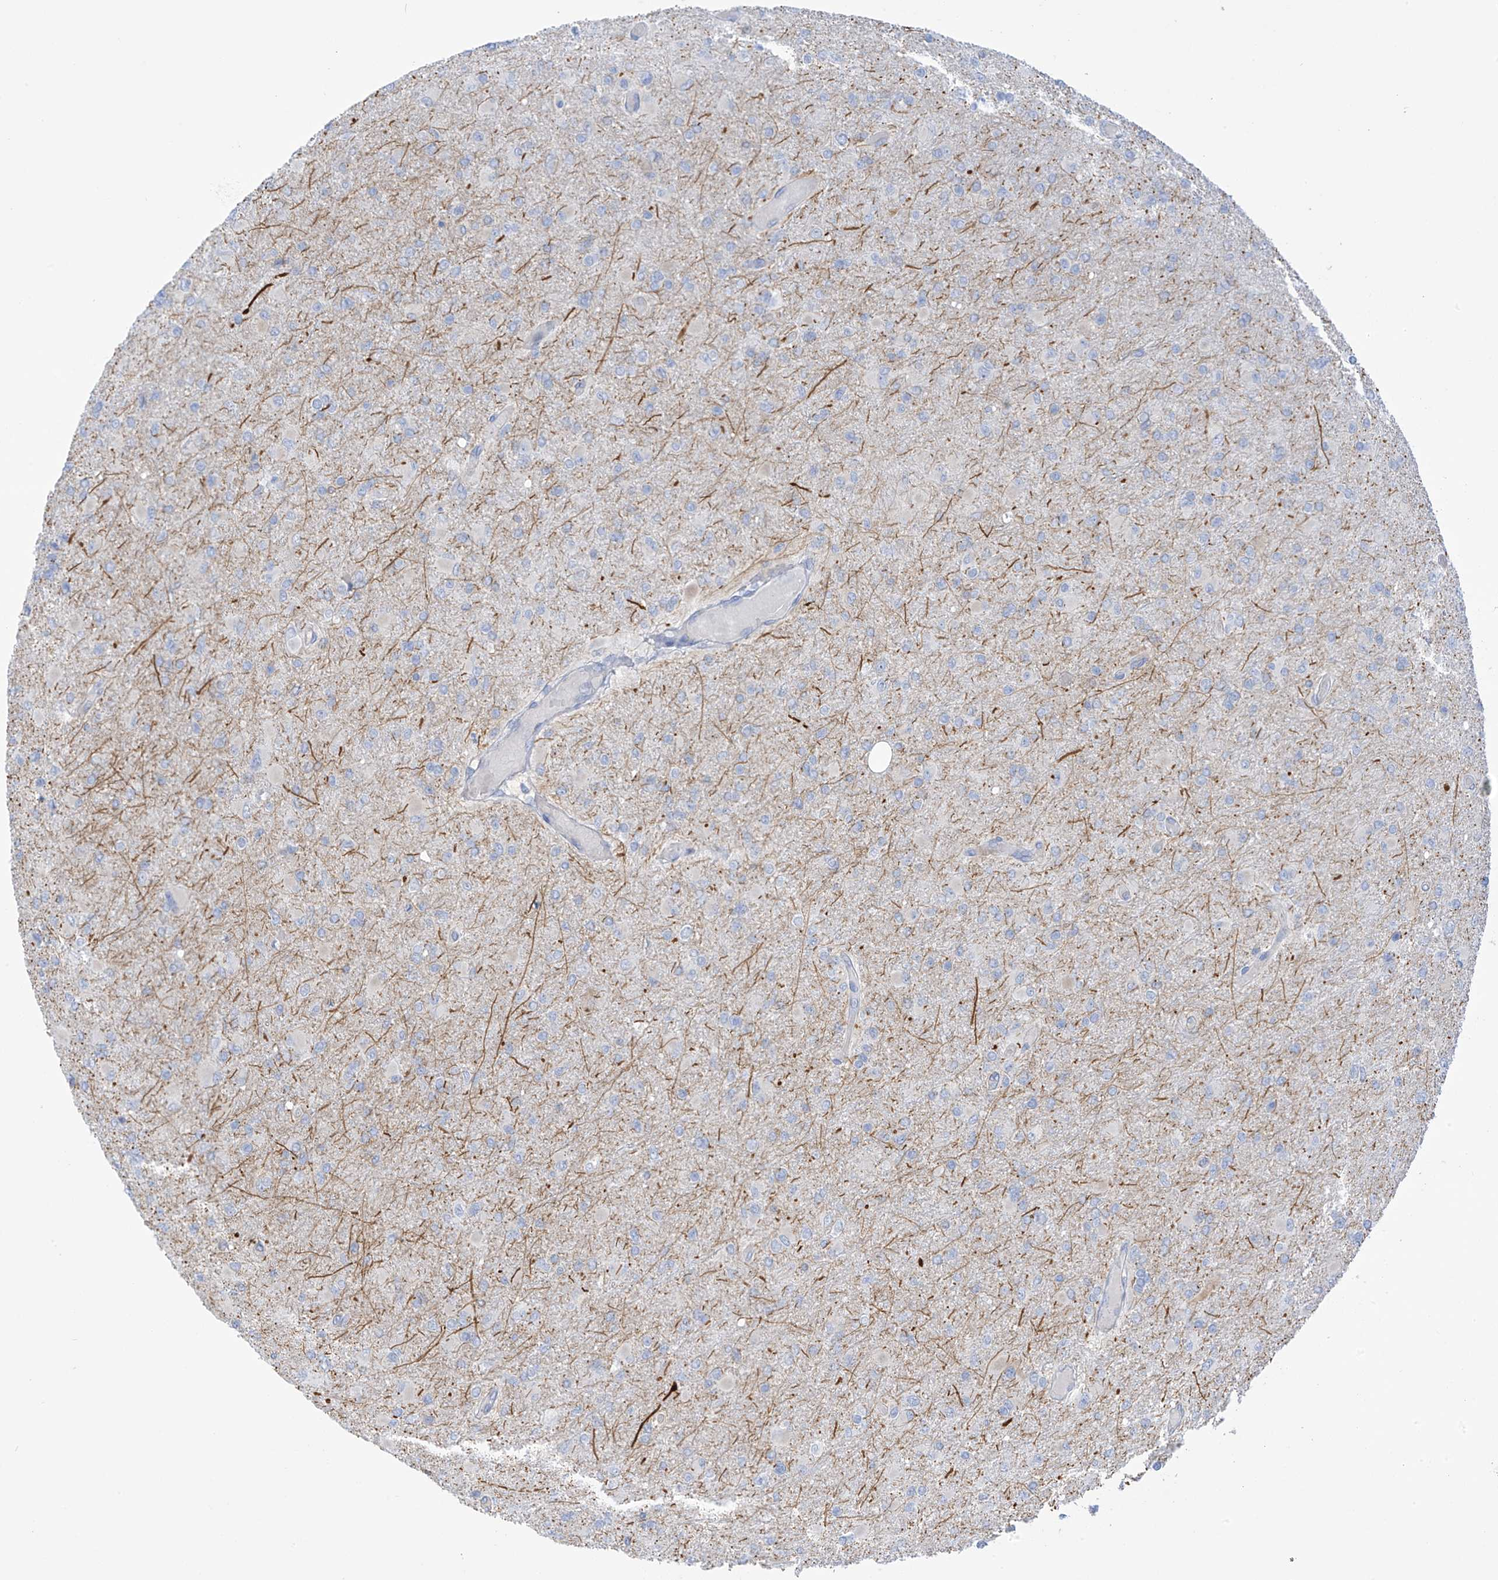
{"staining": {"intensity": "negative", "quantity": "none", "location": "none"}, "tissue": "glioma", "cell_type": "Tumor cells", "image_type": "cancer", "snomed": [{"axis": "morphology", "description": "Glioma, malignant, High grade"}, {"axis": "topography", "description": "Cerebral cortex"}], "caption": "DAB immunohistochemical staining of human malignant glioma (high-grade) shows no significant staining in tumor cells.", "gene": "TRMT2B", "patient": {"sex": "female", "age": 36}}